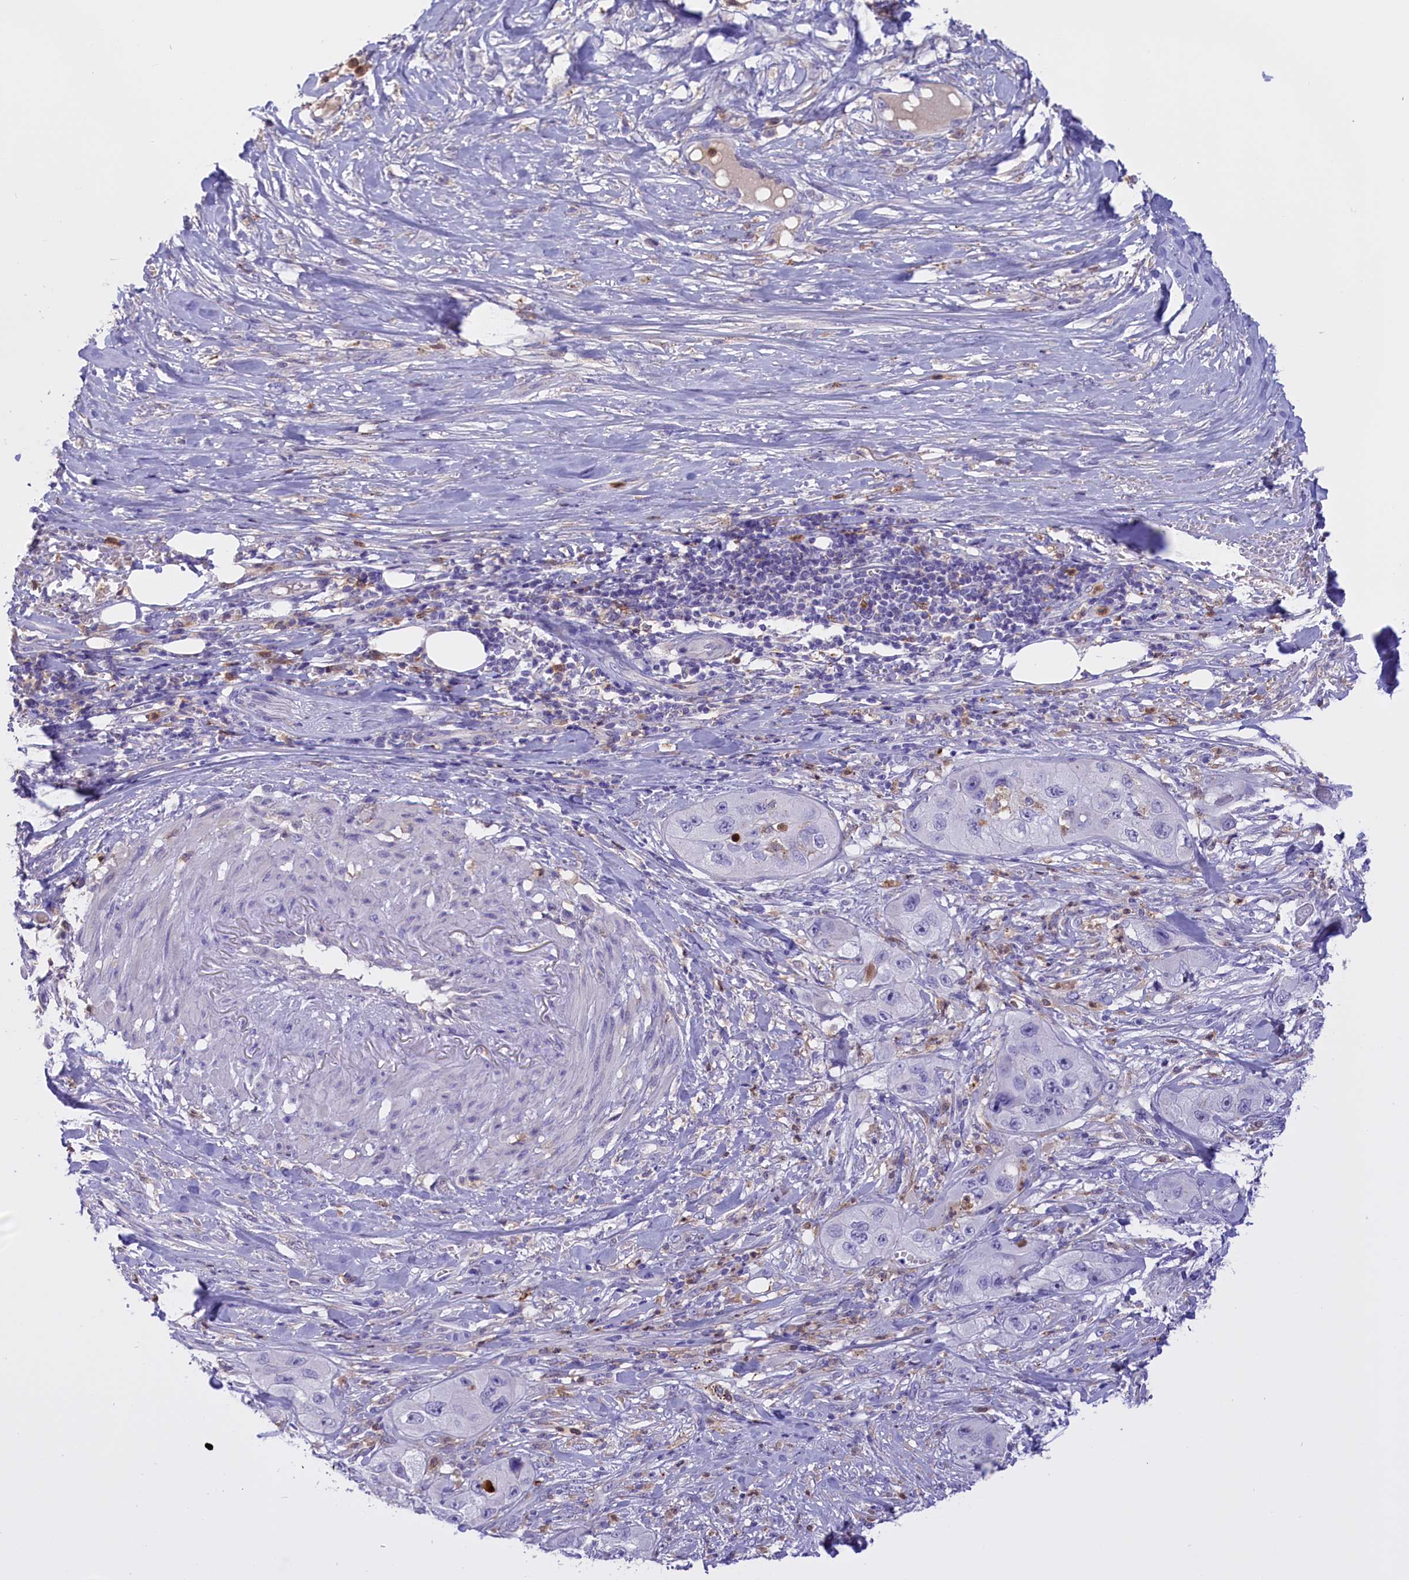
{"staining": {"intensity": "negative", "quantity": "none", "location": "none"}, "tissue": "skin cancer", "cell_type": "Tumor cells", "image_type": "cancer", "snomed": [{"axis": "morphology", "description": "Squamous cell carcinoma, NOS"}, {"axis": "topography", "description": "Skin"}, {"axis": "topography", "description": "Subcutis"}], "caption": "DAB immunohistochemical staining of human skin squamous cell carcinoma reveals no significant expression in tumor cells. The staining was performed using DAB to visualize the protein expression in brown, while the nuclei were stained in blue with hematoxylin (Magnification: 20x).", "gene": "FAM149B1", "patient": {"sex": "male", "age": 73}}